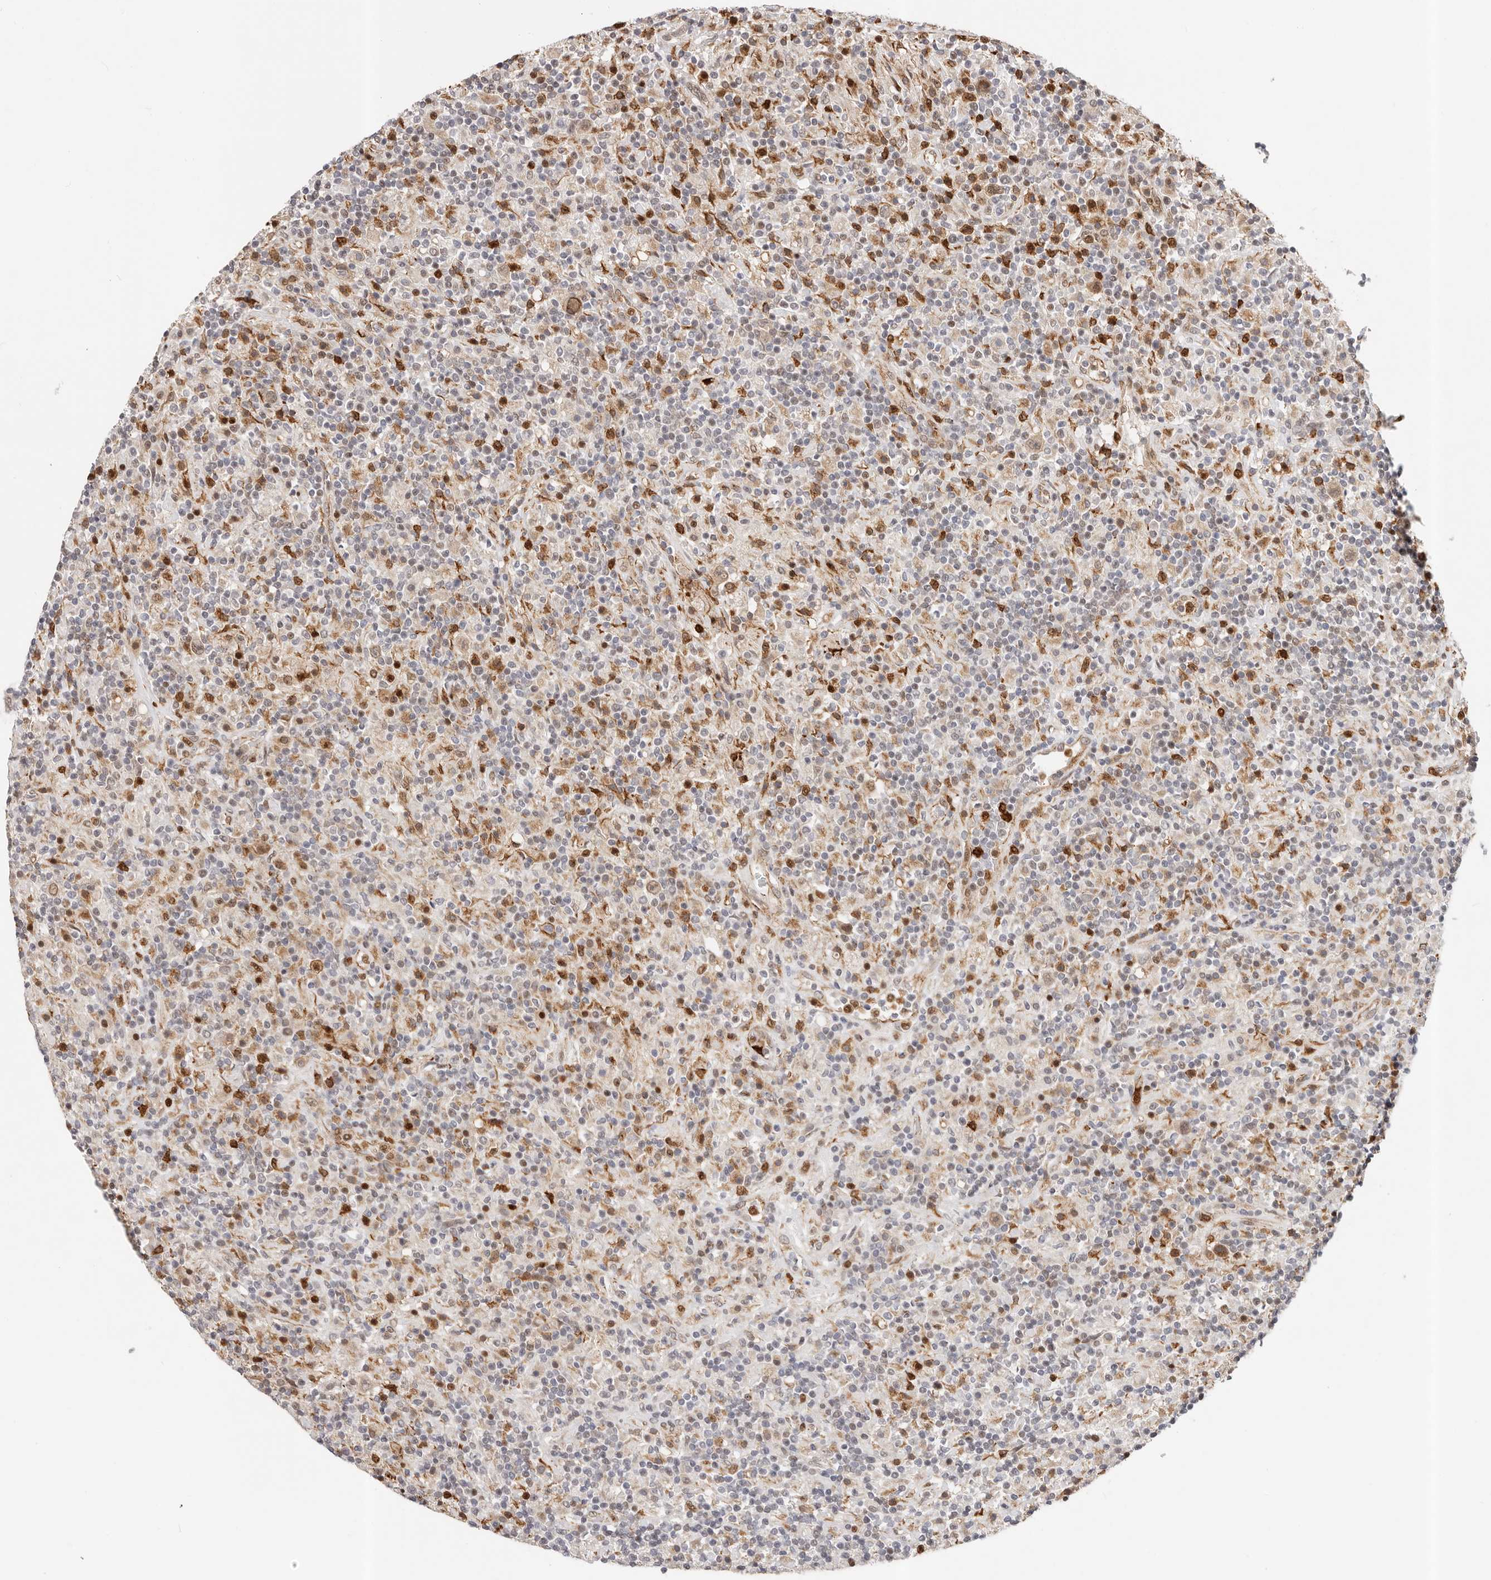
{"staining": {"intensity": "weak", "quantity": ">75%", "location": "cytoplasmic/membranous,nuclear"}, "tissue": "lymphoma", "cell_type": "Tumor cells", "image_type": "cancer", "snomed": [{"axis": "morphology", "description": "Hodgkin's disease, NOS"}, {"axis": "topography", "description": "Lymph node"}], "caption": "Immunohistochemical staining of human Hodgkin's disease shows weak cytoplasmic/membranous and nuclear protein staining in approximately >75% of tumor cells.", "gene": "AFDN", "patient": {"sex": "male", "age": 70}}